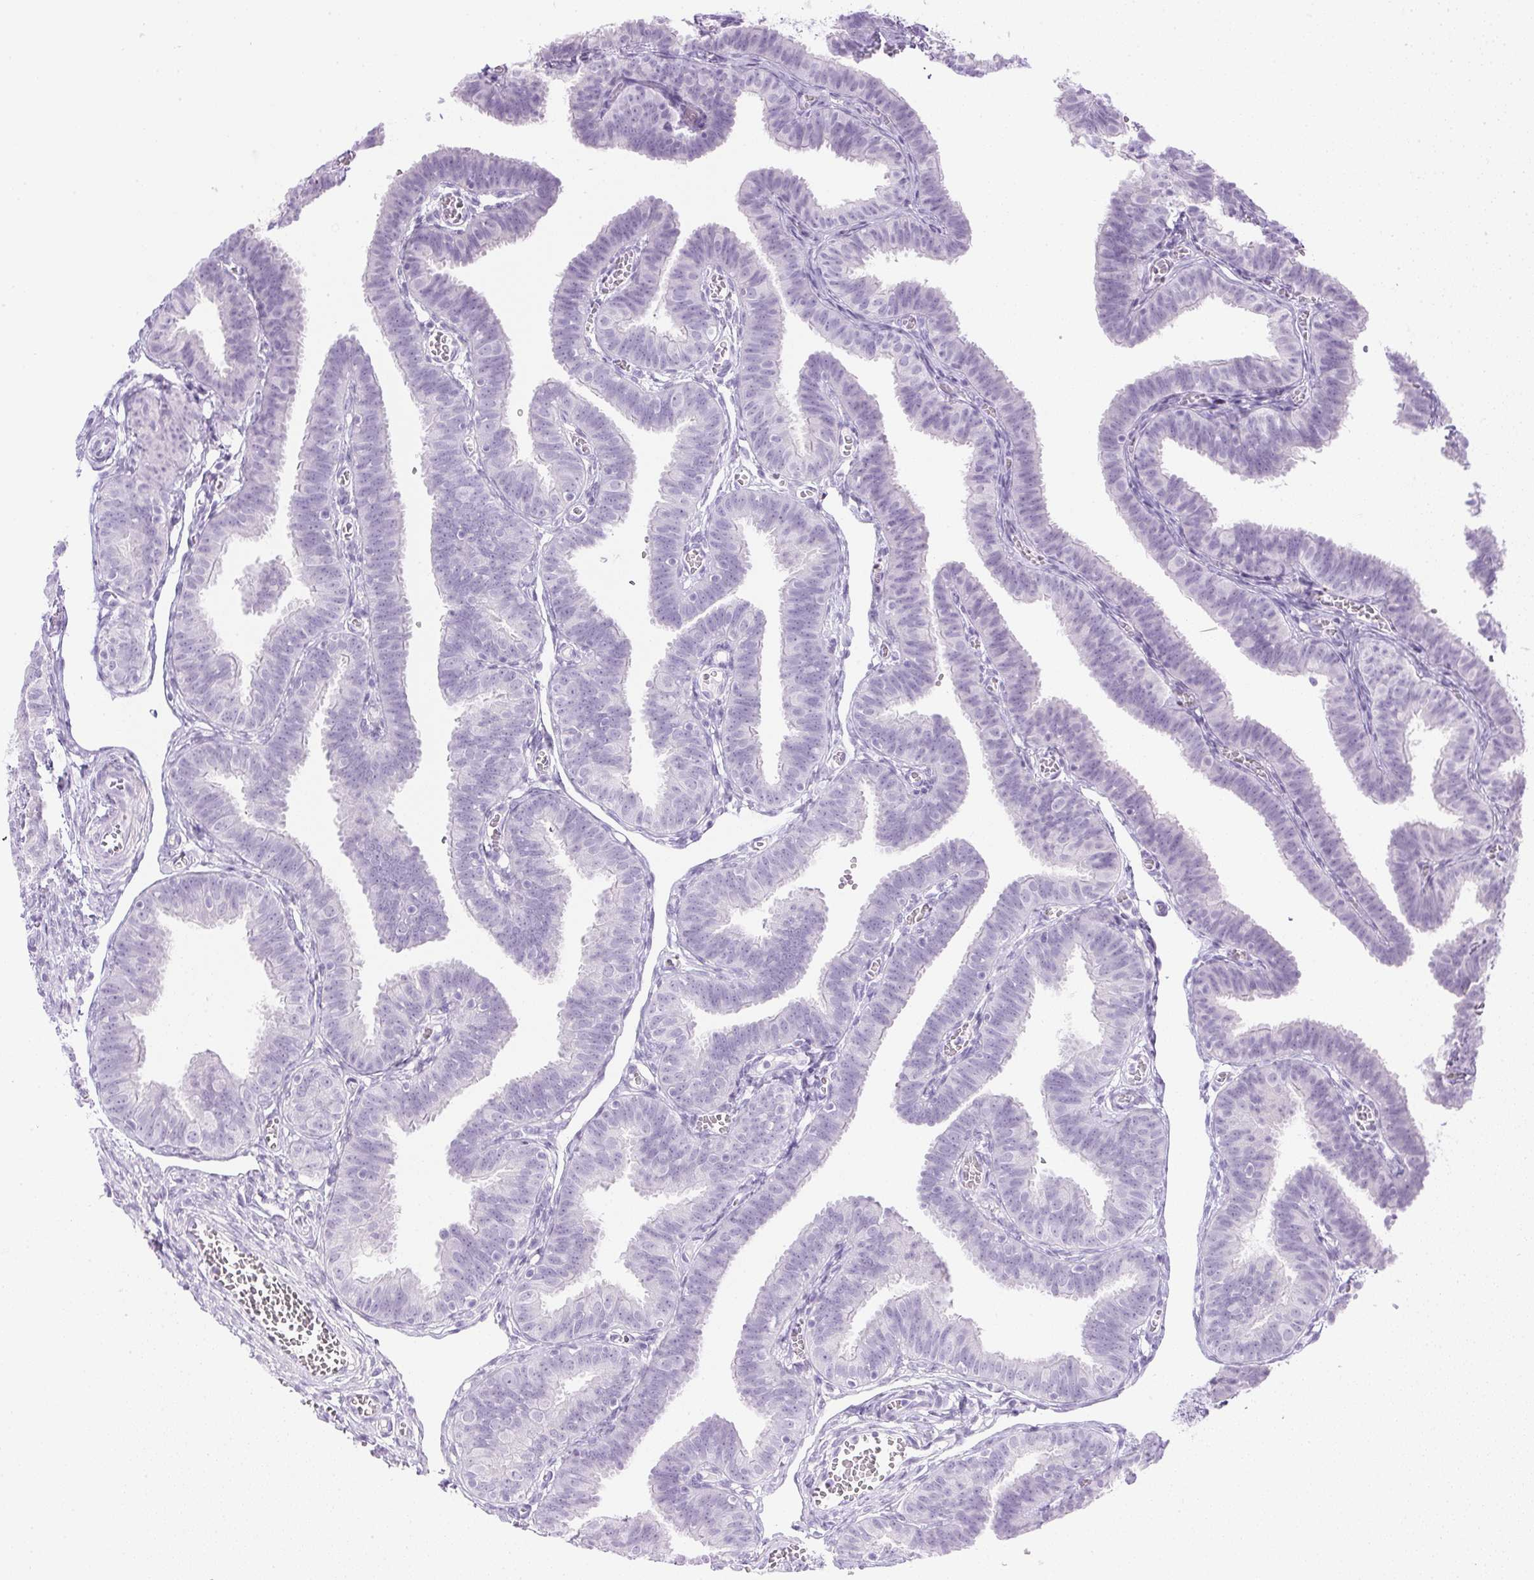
{"staining": {"intensity": "negative", "quantity": "none", "location": "none"}, "tissue": "fallopian tube", "cell_type": "Glandular cells", "image_type": "normal", "snomed": [{"axis": "morphology", "description": "Normal tissue, NOS"}, {"axis": "topography", "description": "Fallopian tube"}], "caption": "IHC micrograph of unremarkable fallopian tube stained for a protein (brown), which shows no staining in glandular cells.", "gene": "CPB1", "patient": {"sex": "female", "age": 25}}